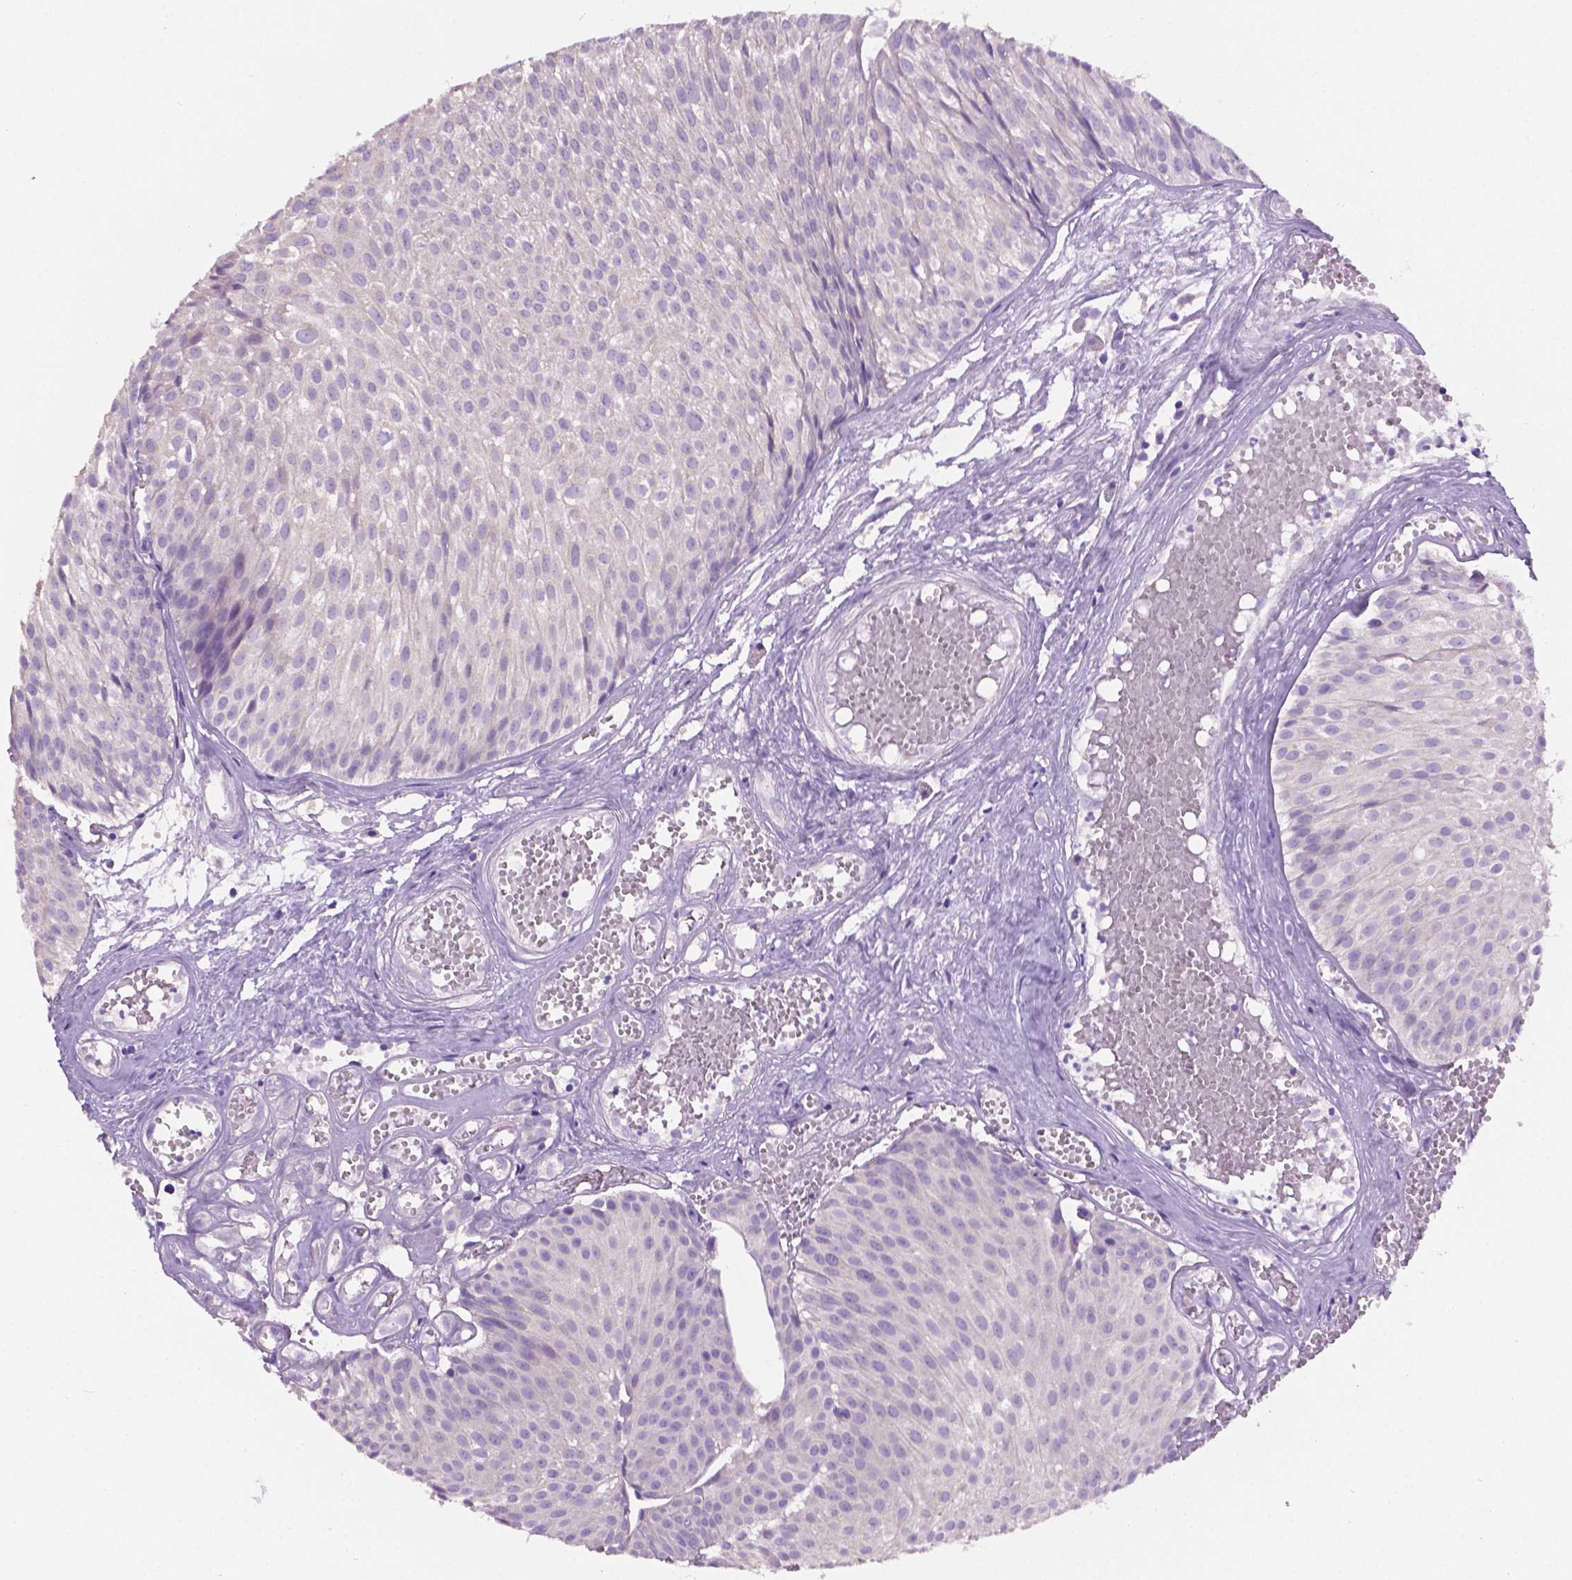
{"staining": {"intensity": "negative", "quantity": "none", "location": "none"}, "tissue": "urothelial cancer", "cell_type": "Tumor cells", "image_type": "cancer", "snomed": [{"axis": "morphology", "description": "Urothelial carcinoma, Low grade"}, {"axis": "topography", "description": "Urinary bladder"}], "caption": "Tumor cells are negative for protein expression in human urothelial carcinoma (low-grade).", "gene": "CDH7", "patient": {"sex": "male", "age": 63}}